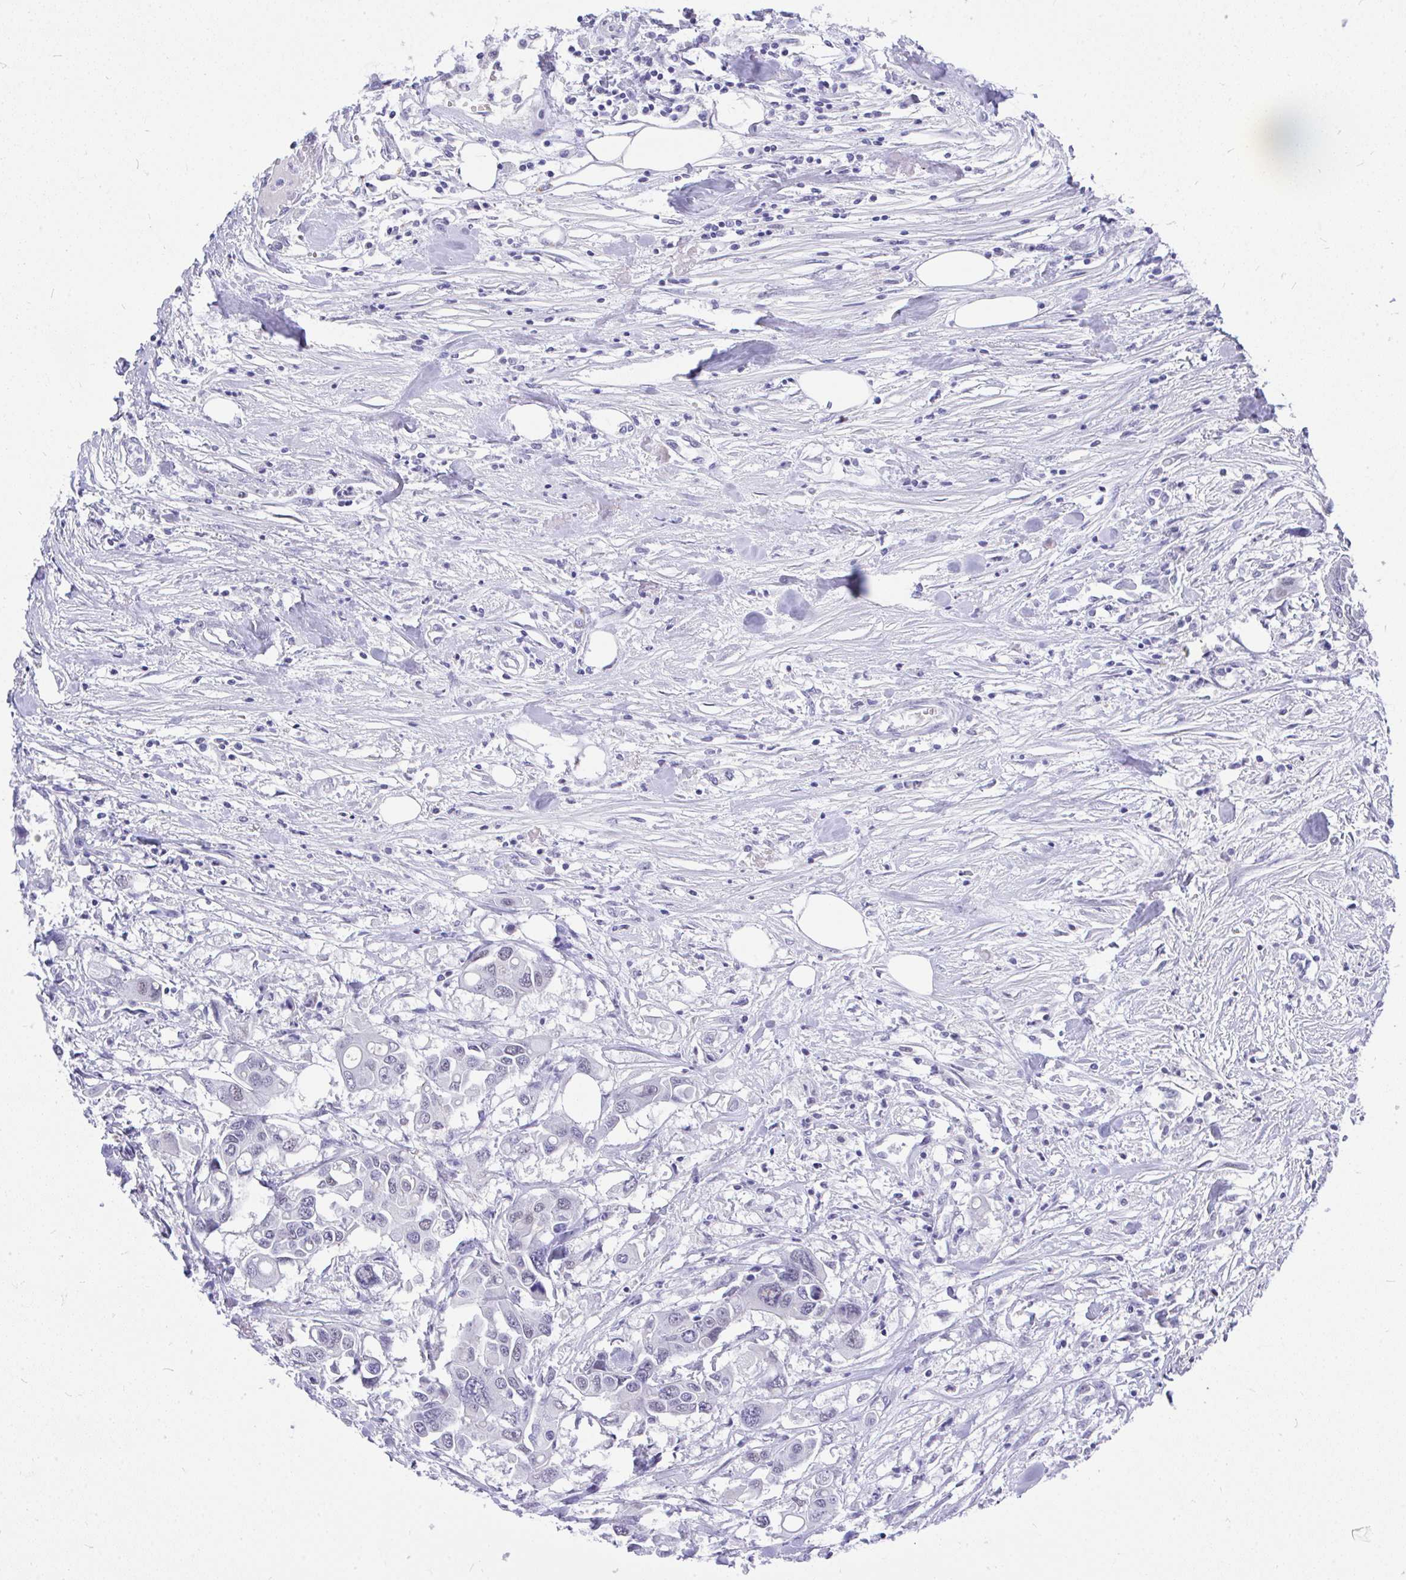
{"staining": {"intensity": "negative", "quantity": "none", "location": "none"}, "tissue": "colorectal cancer", "cell_type": "Tumor cells", "image_type": "cancer", "snomed": [{"axis": "morphology", "description": "Adenocarcinoma, NOS"}, {"axis": "topography", "description": "Colon"}], "caption": "The histopathology image exhibits no staining of tumor cells in colorectal cancer (adenocarcinoma).", "gene": "MS4A12", "patient": {"sex": "male", "age": 77}}